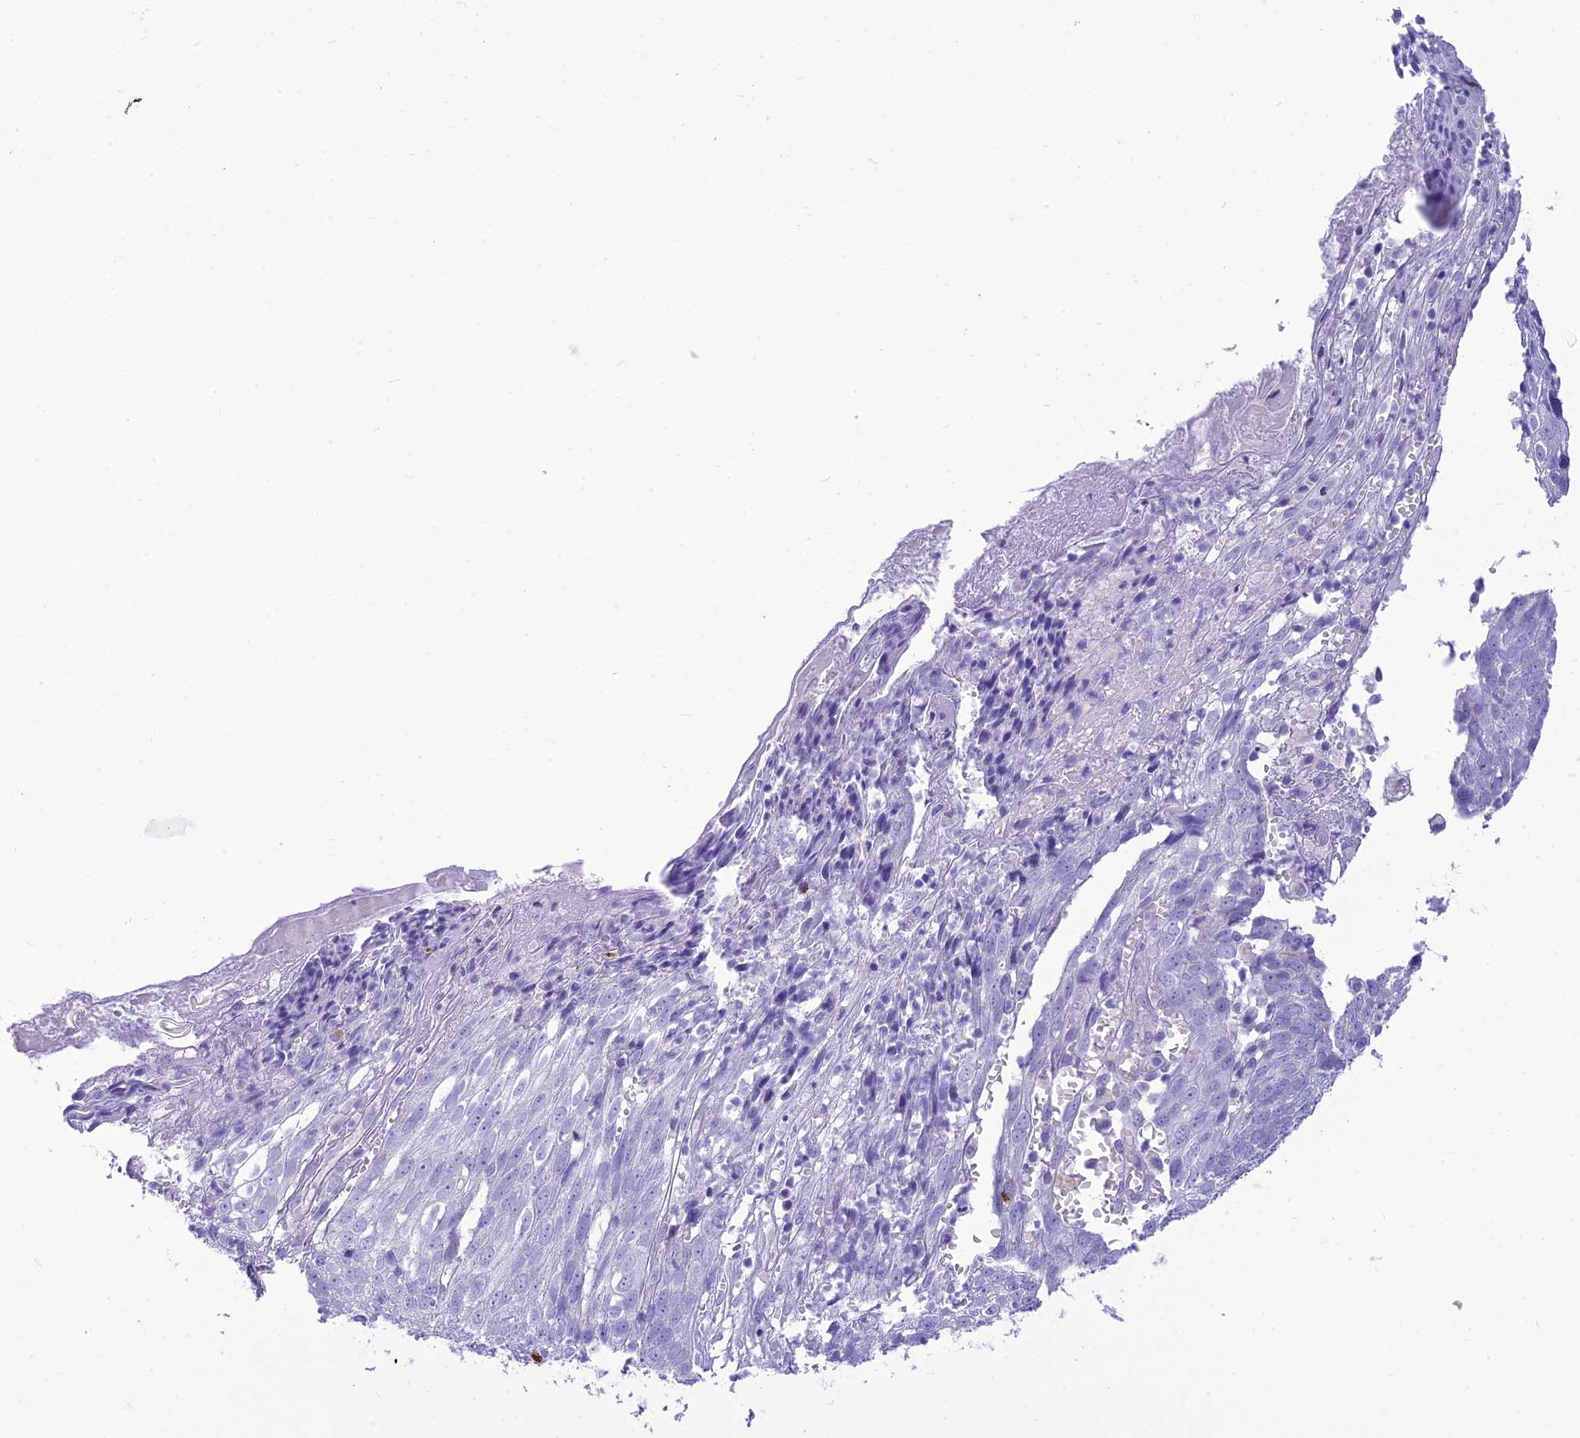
{"staining": {"intensity": "negative", "quantity": "none", "location": "none"}, "tissue": "skin cancer", "cell_type": "Tumor cells", "image_type": "cancer", "snomed": [{"axis": "morphology", "description": "Squamous cell carcinoma, NOS"}, {"axis": "topography", "description": "Skin"}], "caption": "The immunohistochemistry (IHC) photomicrograph has no significant expression in tumor cells of squamous cell carcinoma (skin) tissue.", "gene": "DHDH", "patient": {"sex": "male", "age": 71}}